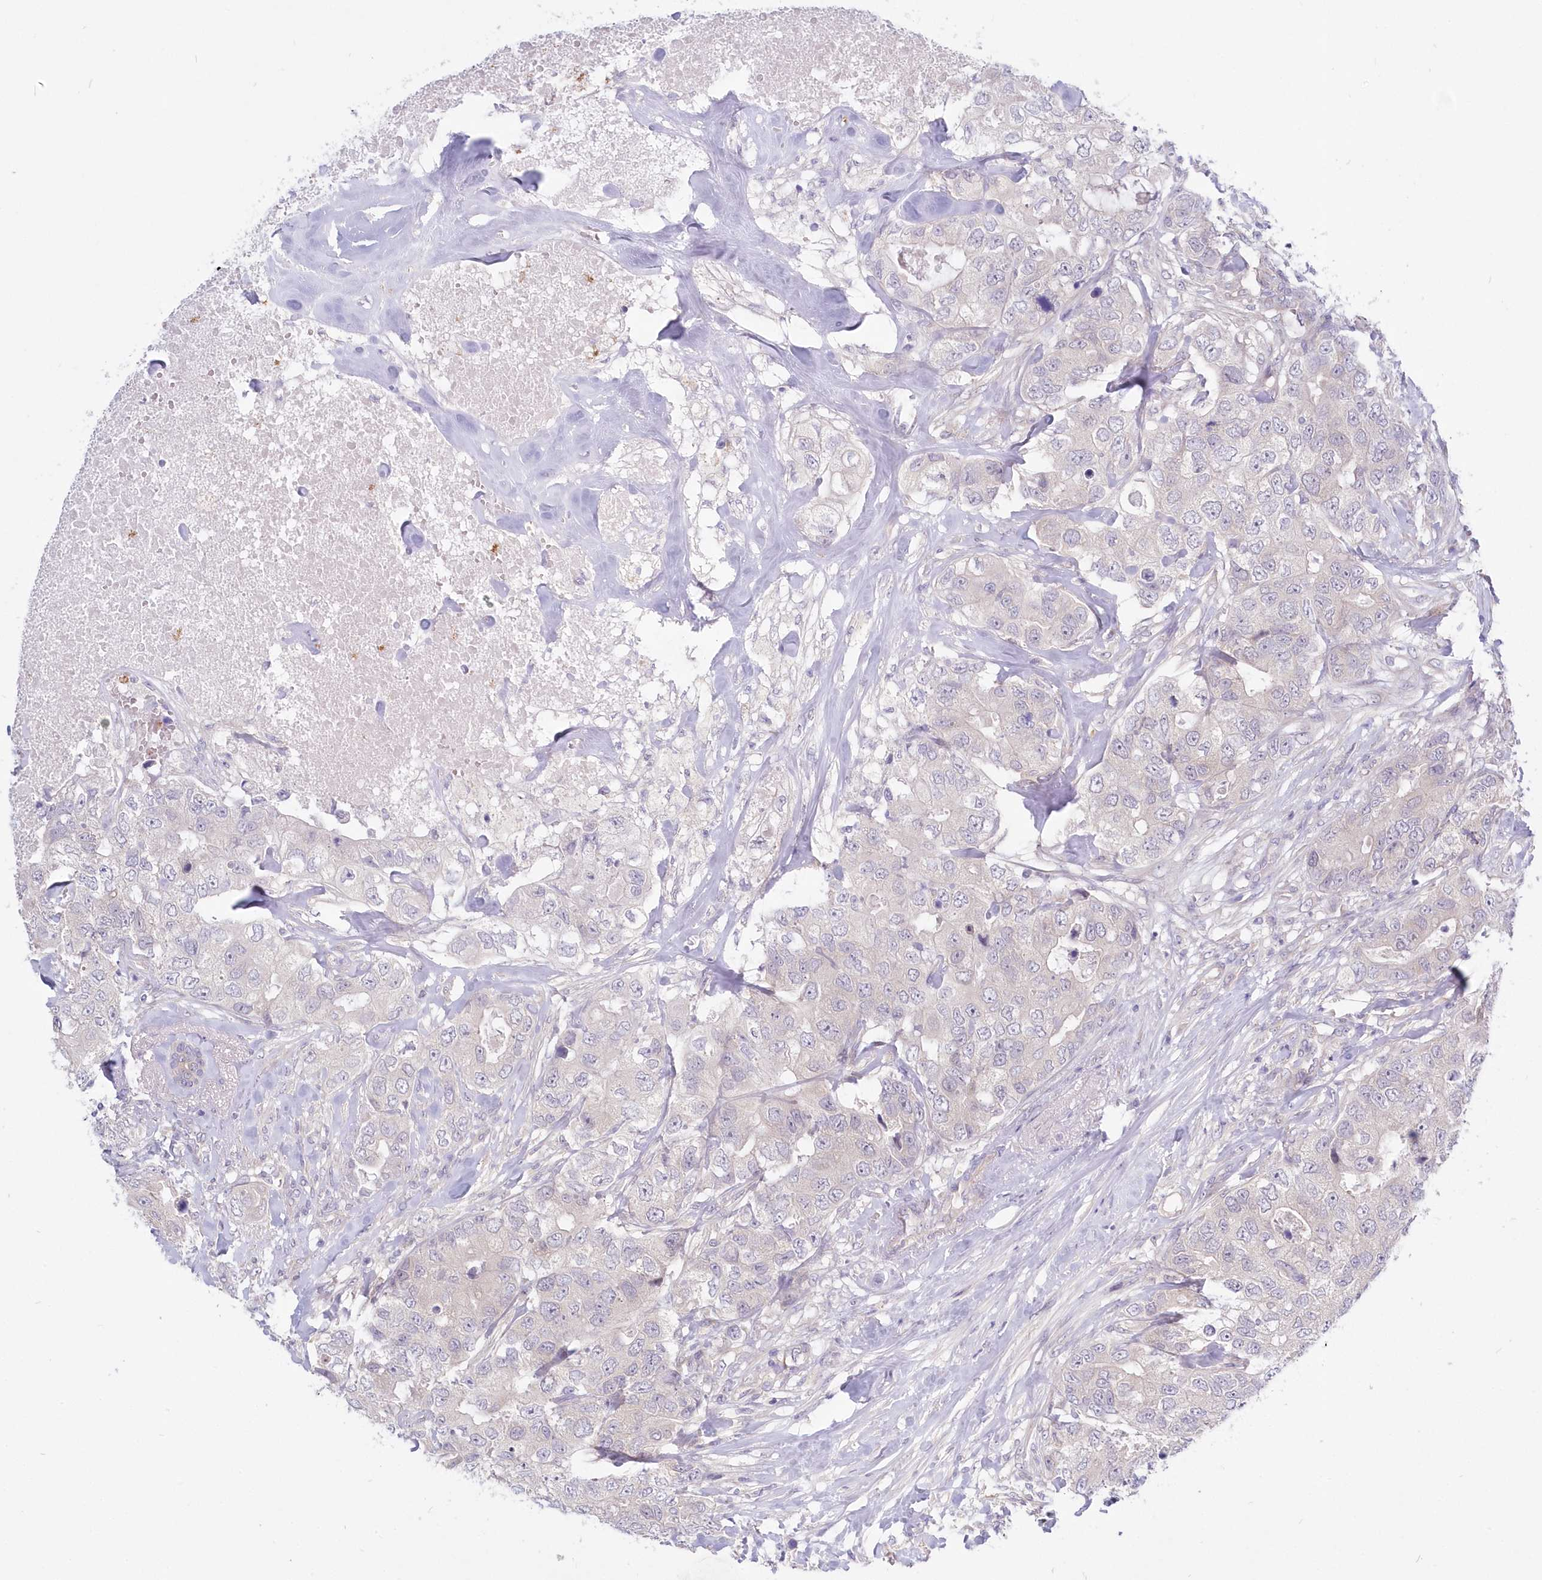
{"staining": {"intensity": "negative", "quantity": "none", "location": "none"}, "tissue": "breast cancer", "cell_type": "Tumor cells", "image_type": "cancer", "snomed": [{"axis": "morphology", "description": "Duct carcinoma"}, {"axis": "topography", "description": "Breast"}], "caption": "Tumor cells show no significant protein expression in breast invasive ductal carcinoma. (DAB immunohistochemistry (IHC) visualized using brightfield microscopy, high magnification).", "gene": "KATNA1", "patient": {"sex": "female", "age": 62}}